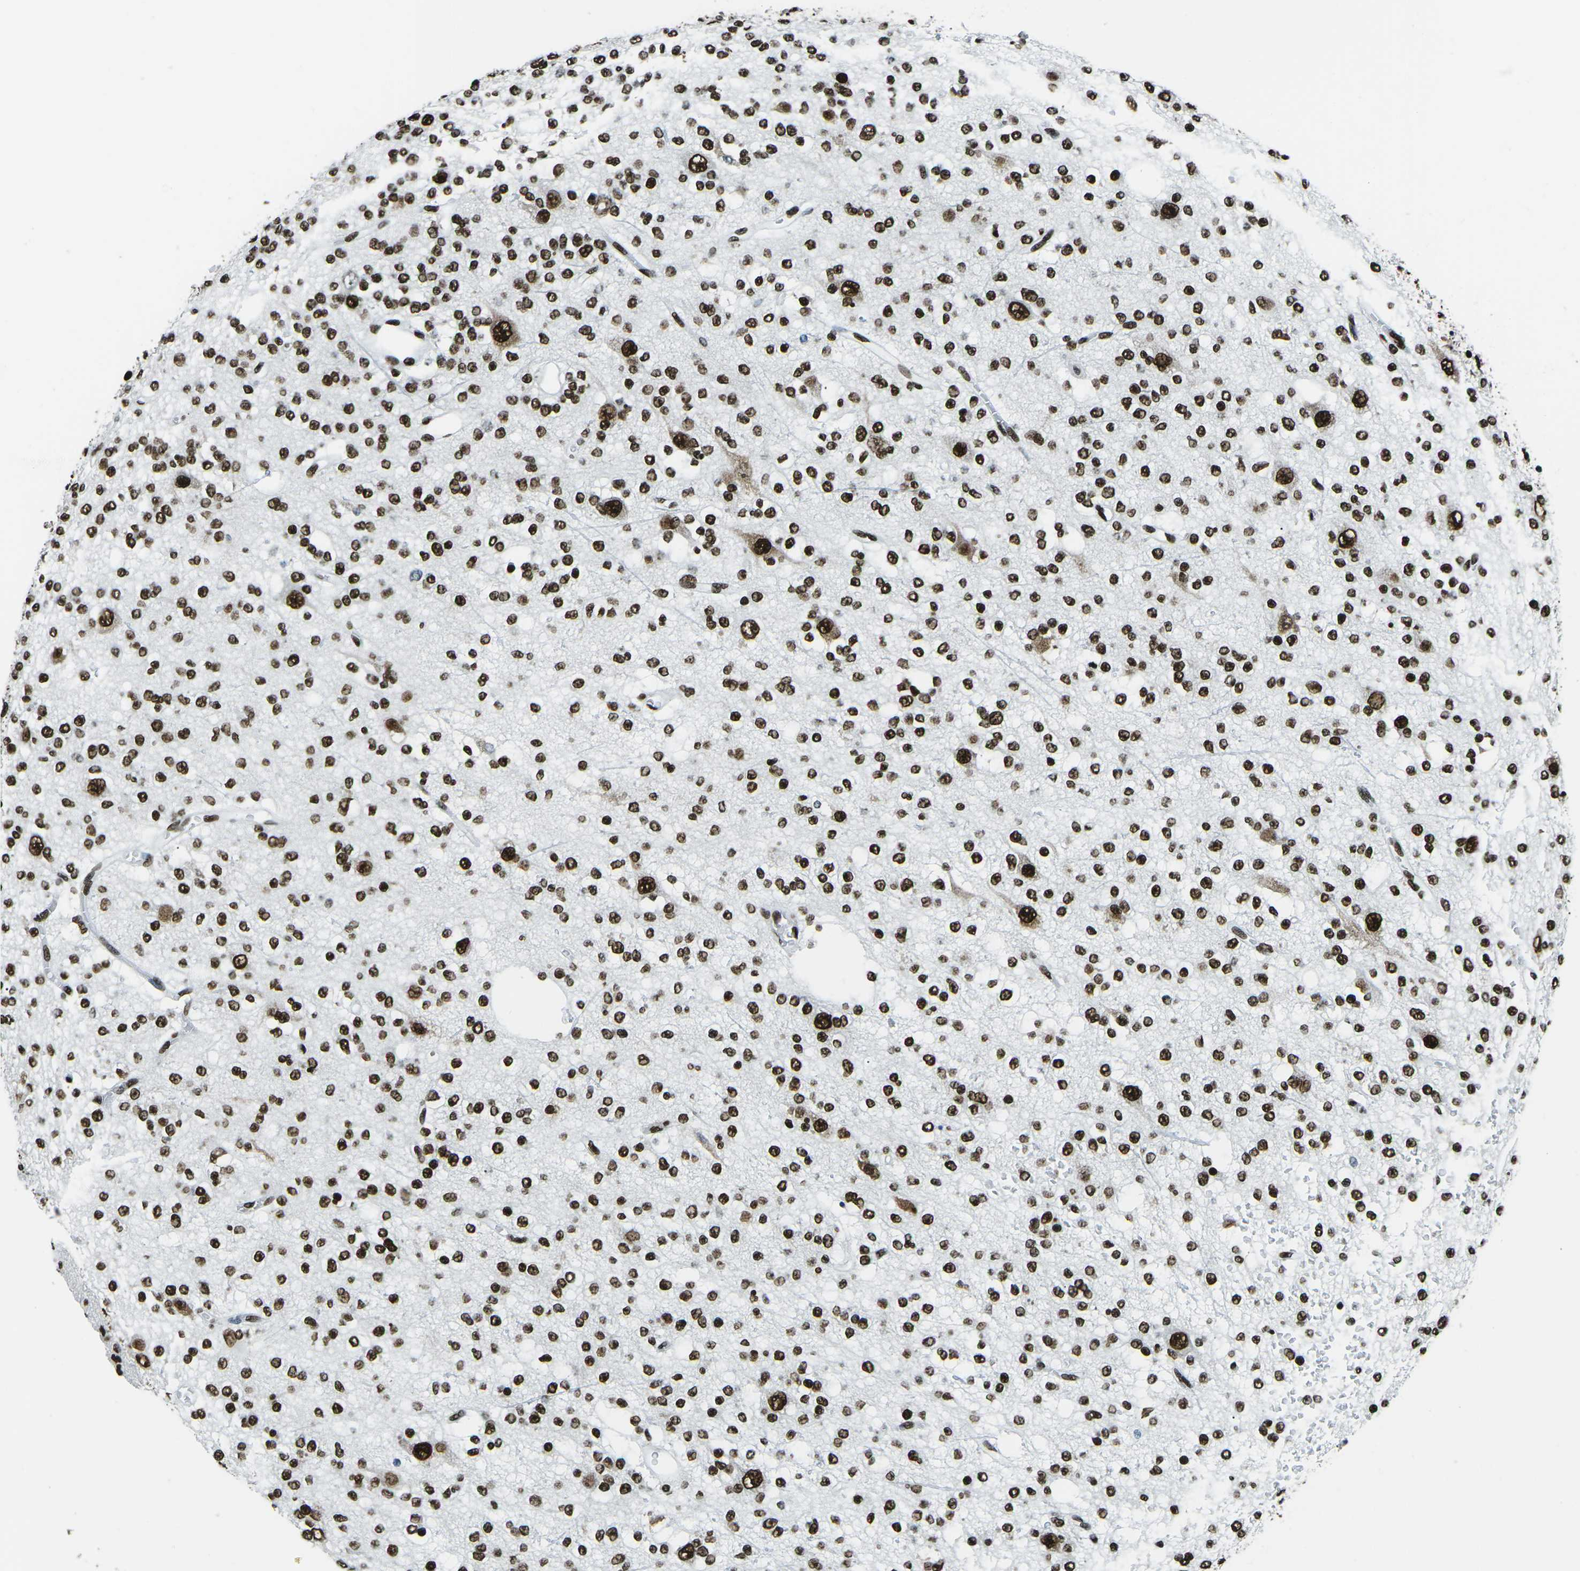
{"staining": {"intensity": "strong", "quantity": ">75%", "location": "nuclear"}, "tissue": "glioma", "cell_type": "Tumor cells", "image_type": "cancer", "snomed": [{"axis": "morphology", "description": "Glioma, malignant, Low grade"}, {"axis": "topography", "description": "Brain"}], "caption": "Brown immunohistochemical staining in malignant low-grade glioma exhibits strong nuclear expression in approximately >75% of tumor cells.", "gene": "HNRNPL", "patient": {"sex": "male", "age": 38}}